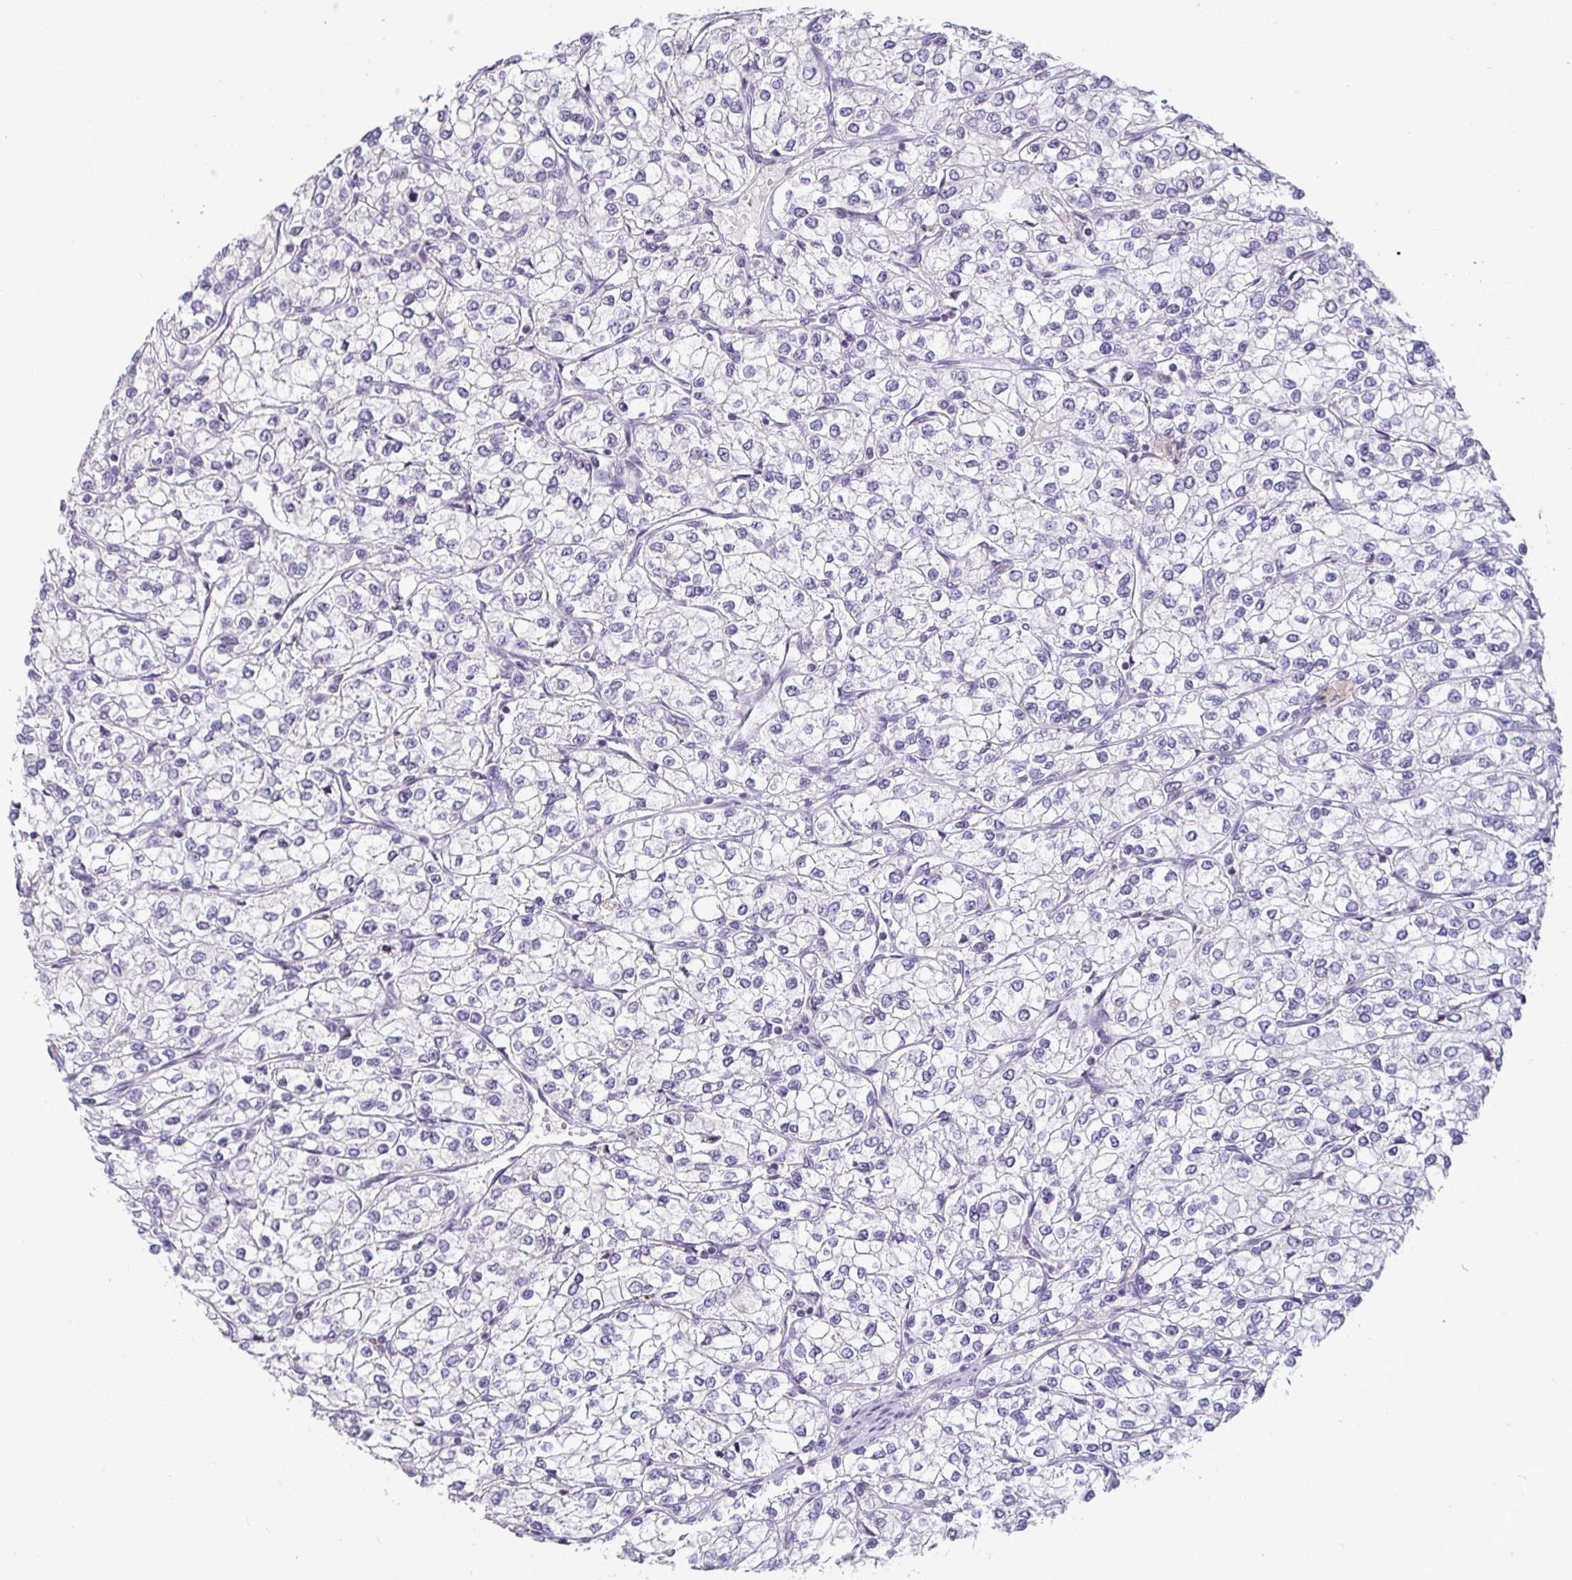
{"staining": {"intensity": "negative", "quantity": "none", "location": "none"}, "tissue": "renal cancer", "cell_type": "Tumor cells", "image_type": "cancer", "snomed": [{"axis": "morphology", "description": "Adenocarcinoma, NOS"}, {"axis": "topography", "description": "Kidney"}], "caption": "Immunohistochemistry photomicrograph of adenocarcinoma (renal) stained for a protein (brown), which shows no staining in tumor cells. (Stains: DAB immunohistochemistry with hematoxylin counter stain, Microscopy: brightfield microscopy at high magnification).", "gene": "CR2", "patient": {"sex": "male", "age": 80}}